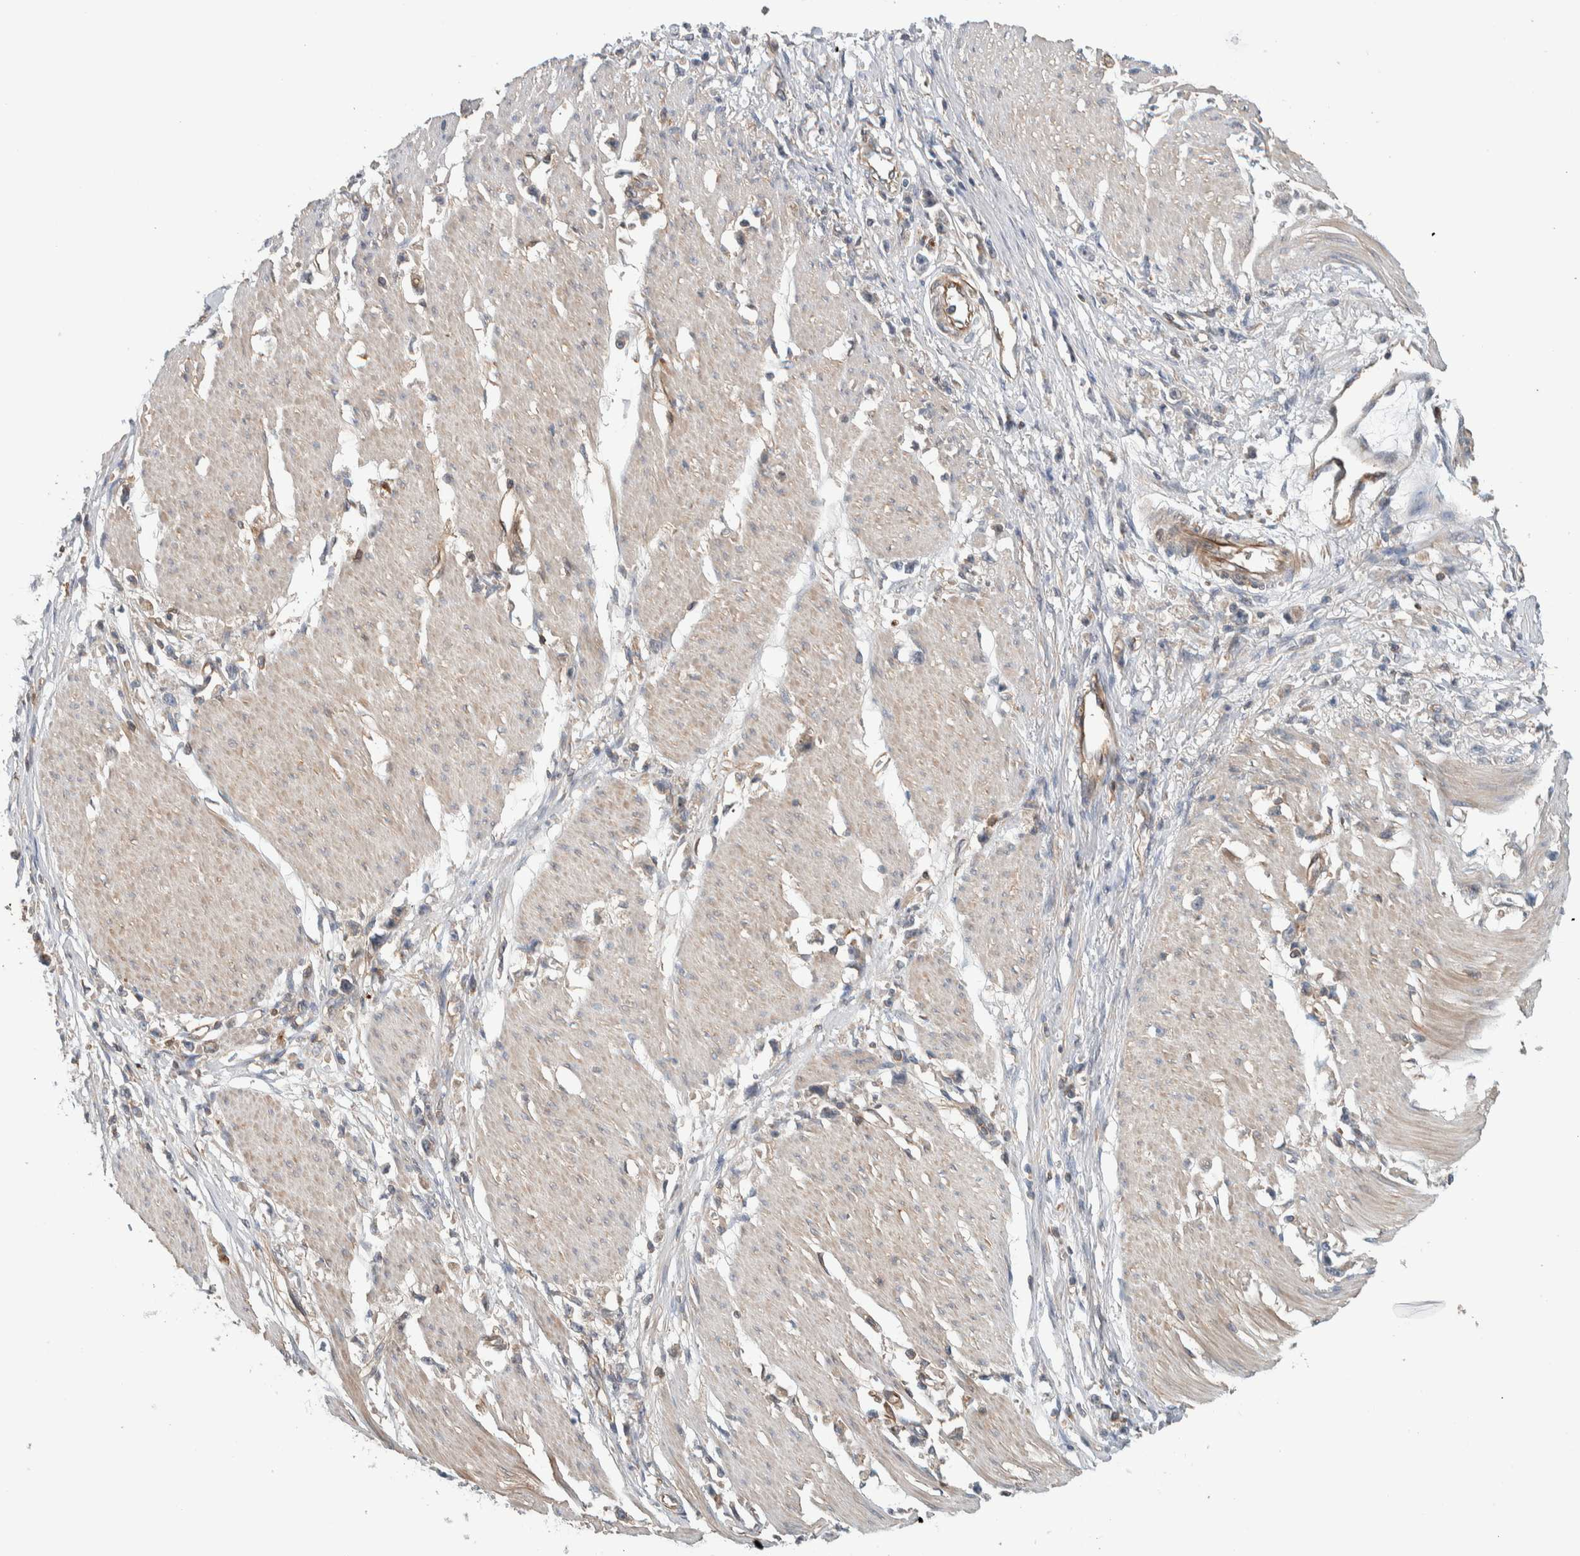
{"staining": {"intensity": "weak", "quantity": "<25%", "location": "cytoplasmic/membranous"}, "tissue": "stomach cancer", "cell_type": "Tumor cells", "image_type": "cancer", "snomed": [{"axis": "morphology", "description": "Adenocarcinoma, NOS"}, {"axis": "topography", "description": "Stomach"}], "caption": "Immunohistochemistry image of neoplastic tissue: human adenocarcinoma (stomach) stained with DAB exhibits no significant protein expression in tumor cells.", "gene": "MPRIP", "patient": {"sex": "female", "age": 59}}